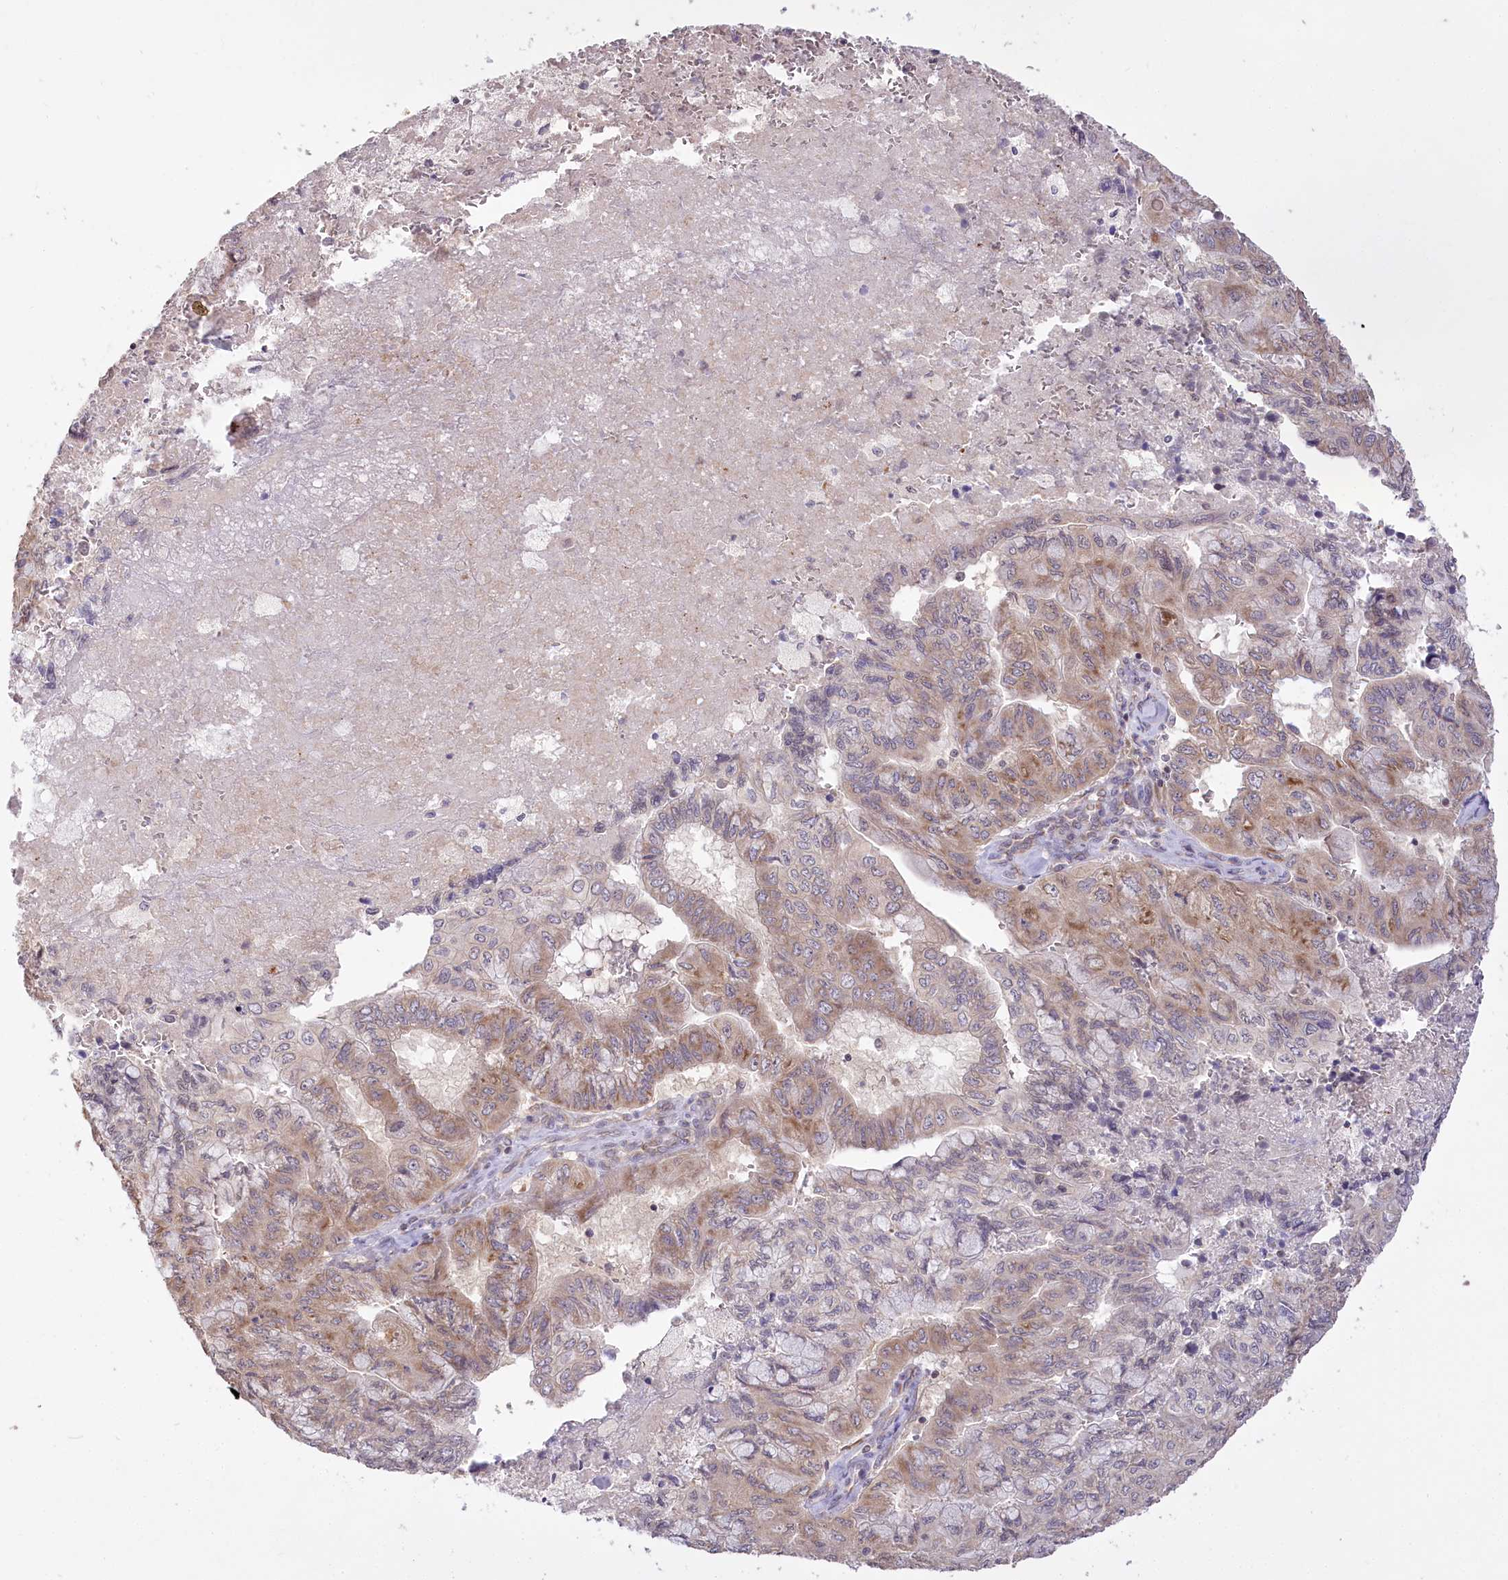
{"staining": {"intensity": "moderate", "quantity": "25%-75%", "location": "cytoplasmic/membranous"}, "tissue": "pancreatic cancer", "cell_type": "Tumor cells", "image_type": "cancer", "snomed": [{"axis": "morphology", "description": "Adenocarcinoma, NOS"}, {"axis": "topography", "description": "Pancreas"}], "caption": "Immunohistochemistry histopathology image of human pancreatic adenocarcinoma stained for a protein (brown), which displays medium levels of moderate cytoplasmic/membranous expression in about 25%-75% of tumor cells.", "gene": "STT3B", "patient": {"sex": "male", "age": 51}}